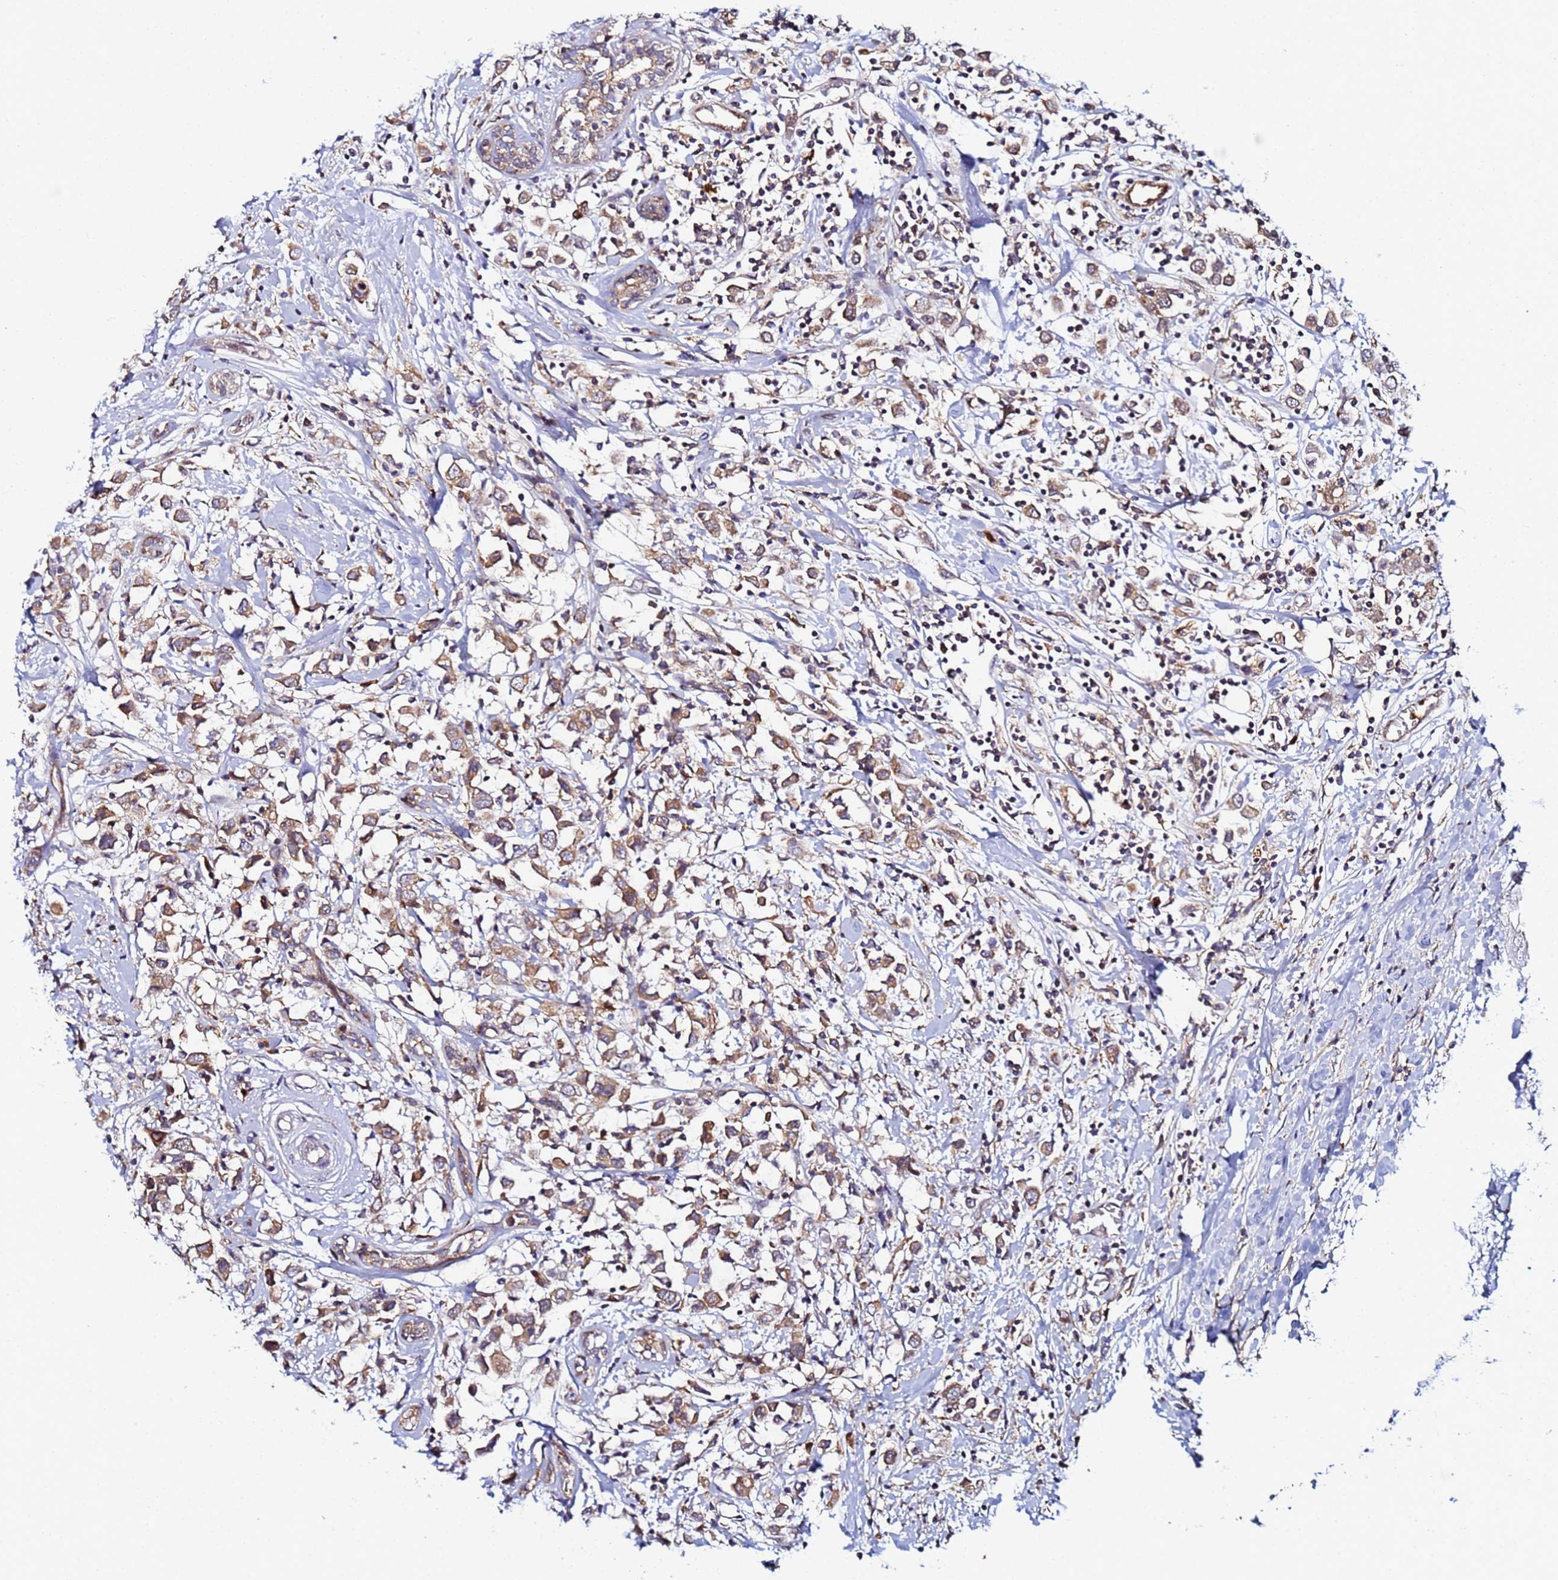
{"staining": {"intensity": "moderate", "quantity": ">75%", "location": "cytoplasmic/membranous"}, "tissue": "breast cancer", "cell_type": "Tumor cells", "image_type": "cancer", "snomed": [{"axis": "morphology", "description": "Duct carcinoma"}, {"axis": "topography", "description": "Breast"}], "caption": "Human breast cancer (infiltrating ductal carcinoma) stained for a protein (brown) exhibits moderate cytoplasmic/membranous positive positivity in about >75% of tumor cells.", "gene": "CCDC127", "patient": {"sex": "female", "age": 61}}